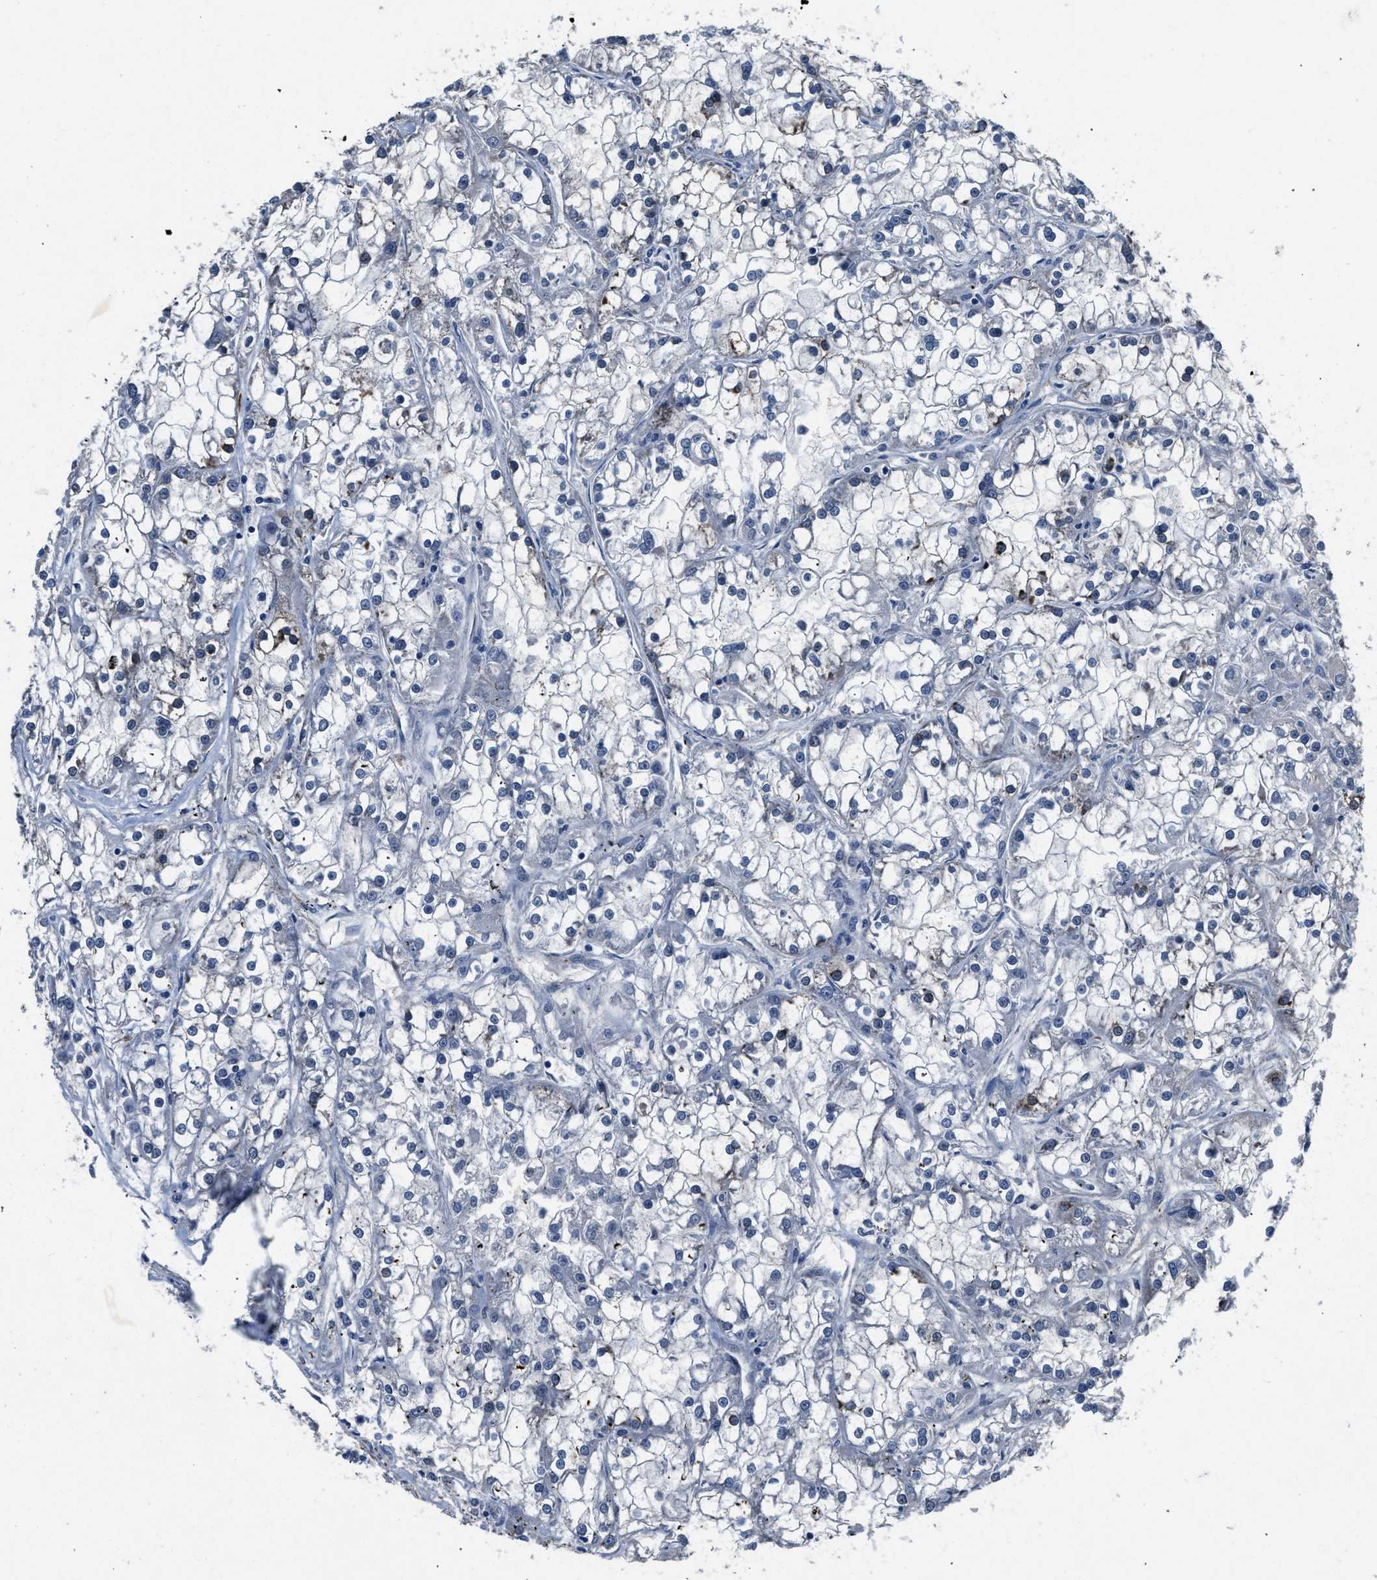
{"staining": {"intensity": "negative", "quantity": "none", "location": "none"}, "tissue": "renal cancer", "cell_type": "Tumor cells", "image_type": "cancer", "snomed": [{"axis": "morphology", "description": "Adenocarcinoma, NOS"}, {"axis": "topography", "description": "Kidney"}], "caption": "This is a photomicrograph of immunohistochemistry (IHC) staining of renal cancer (adenocarcinoma), which shows no expression in tumor cells. The staining was performed using DAB (3,3'-diaminobenzidine) to visualize the protein expression in brown, while the nuclei were stained in blue with hematoxylin (Magnification: 20x).", "gene": "LANCL2", "patient": {"sex": "female", "age": 52}}